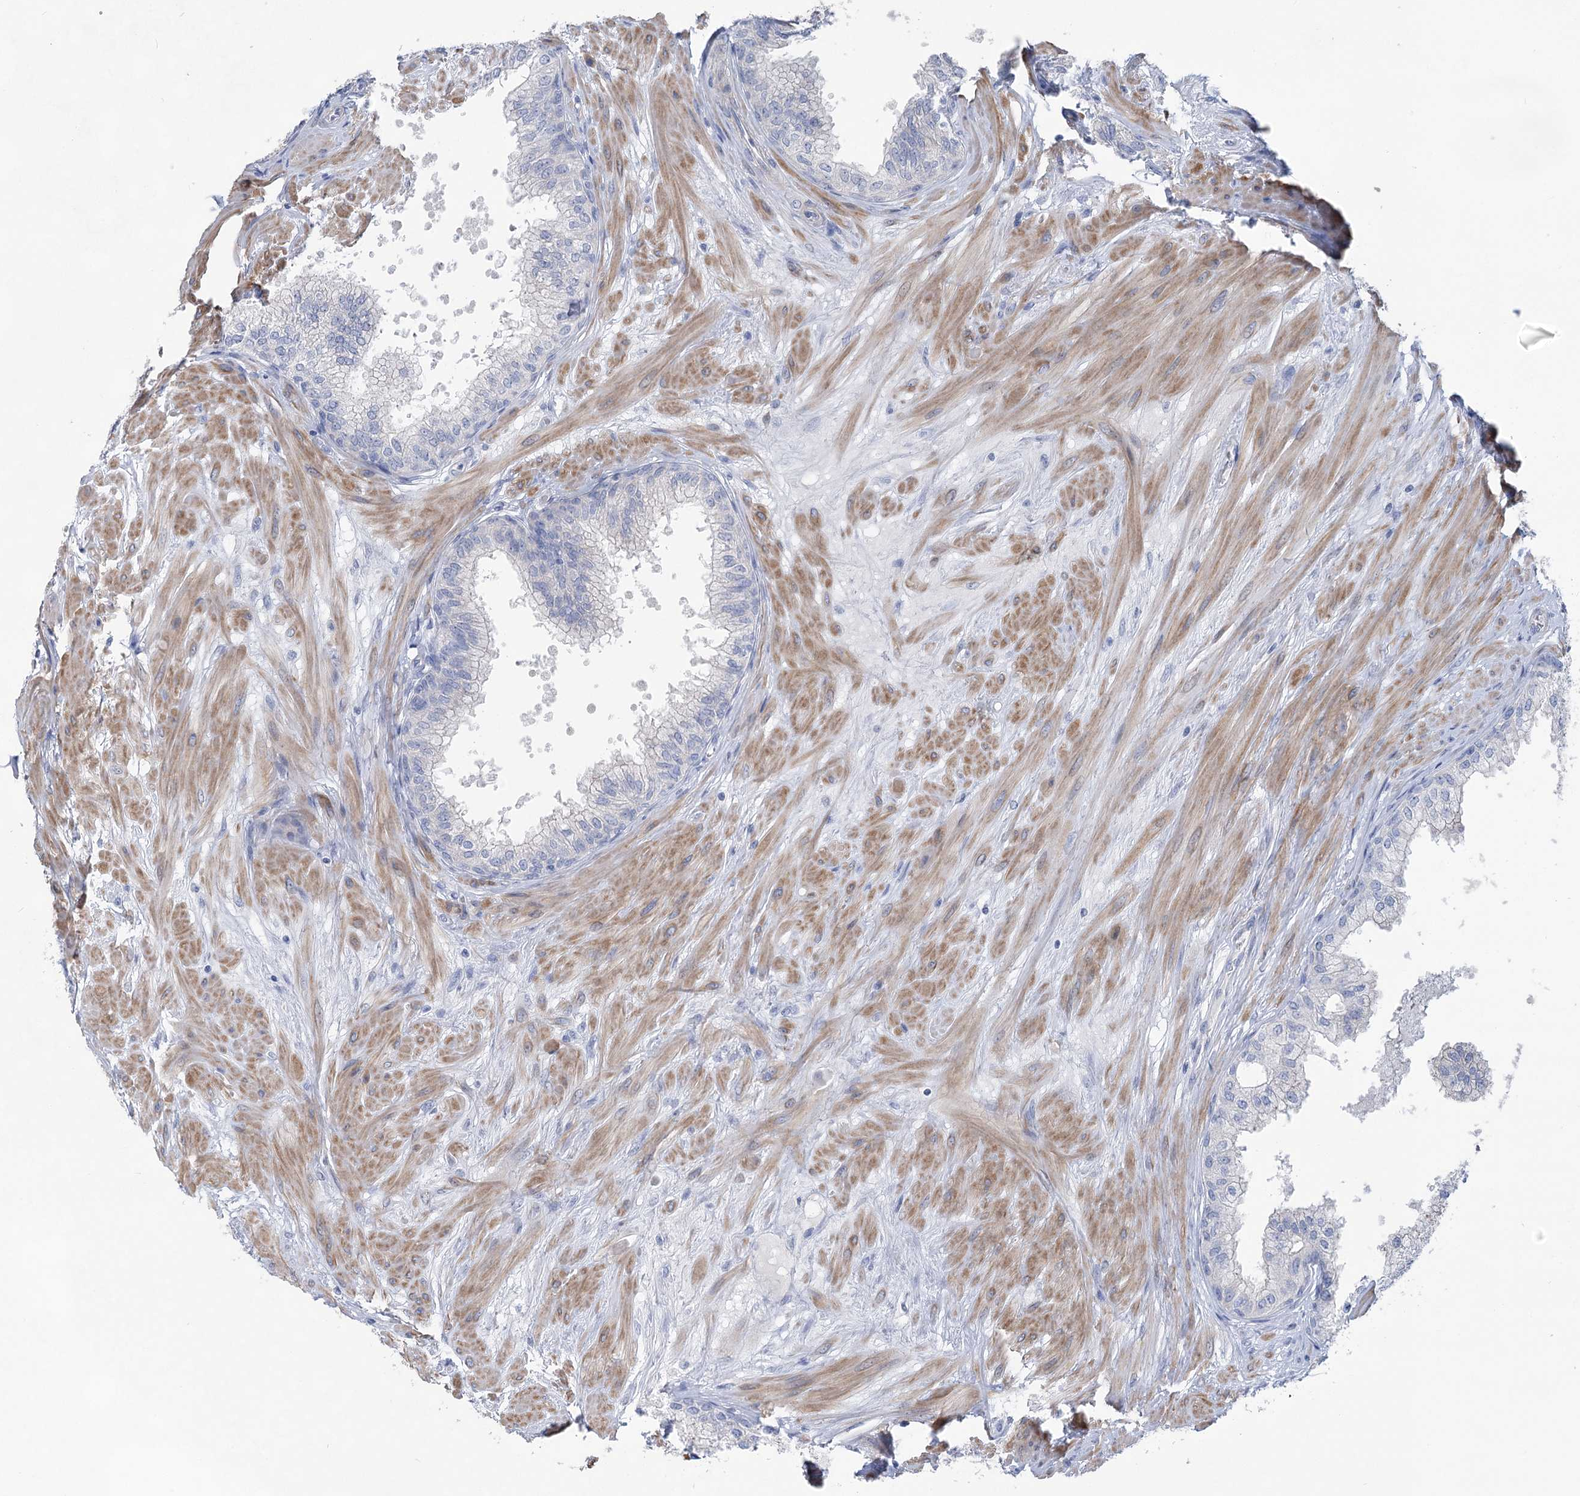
{"staining": {"intensity": "negative", "quantity": "none", "location": "none"}, "tissue": "prostate", "cell_type": "Glandular cells", "image_type": "normal", "snomed": [{"axis": "morphology", "description": "Normal tissue, NOS"}, {"axis": "topography", "description": "Prostate"}], "caption": "DAB immunohistochemical staining of unremarkable human prostate exhibits no significant positivity in glandular cells. The staining was performed using DAB (3,3'-diaminobenzidine) to visualize the protein expression in brown, while the nuclei were stained in blue with hematoxylin (Magnification: 20x).", "gene": "WDR74", "patient": {"sex": "male", "age": 60}}